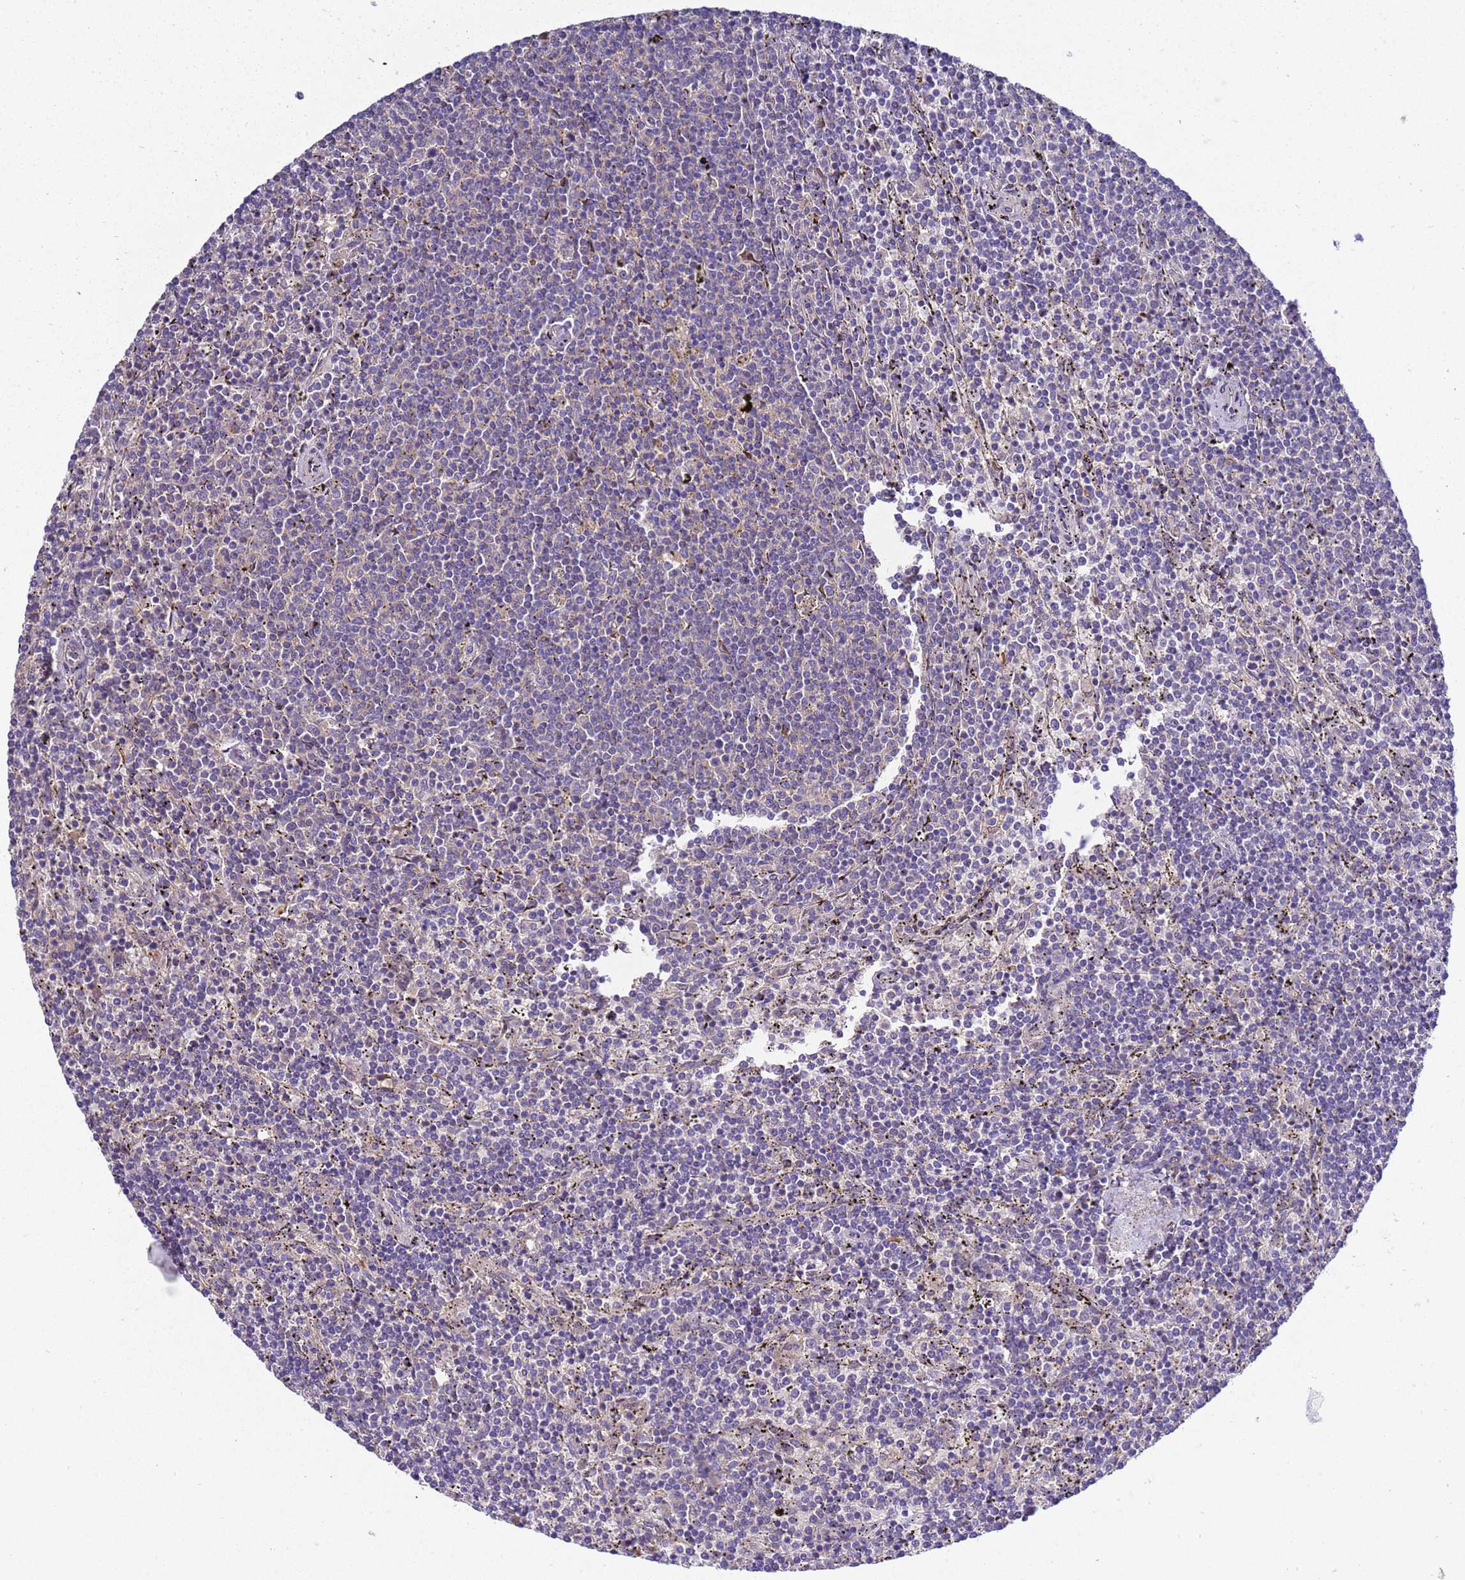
{"staining": {"intensity": "negative", "quantity": "none", "location": "none"}, "tissue": "lymphoma", "cell_type": "Tumor cells", "image_type": "cancer", "snomed": [{"axis": "morphology", "description": "Malignant lymphoma, non-Hodgkin's type, Low grade"}, {"axis": "topography", "description": "Spleen"}], "caption": "Human lymphoma stained for a protein using IHC reveals no expression in tumor cells.", "gene": "TBCD", "patient": {"sex": "female", "age": 50}}